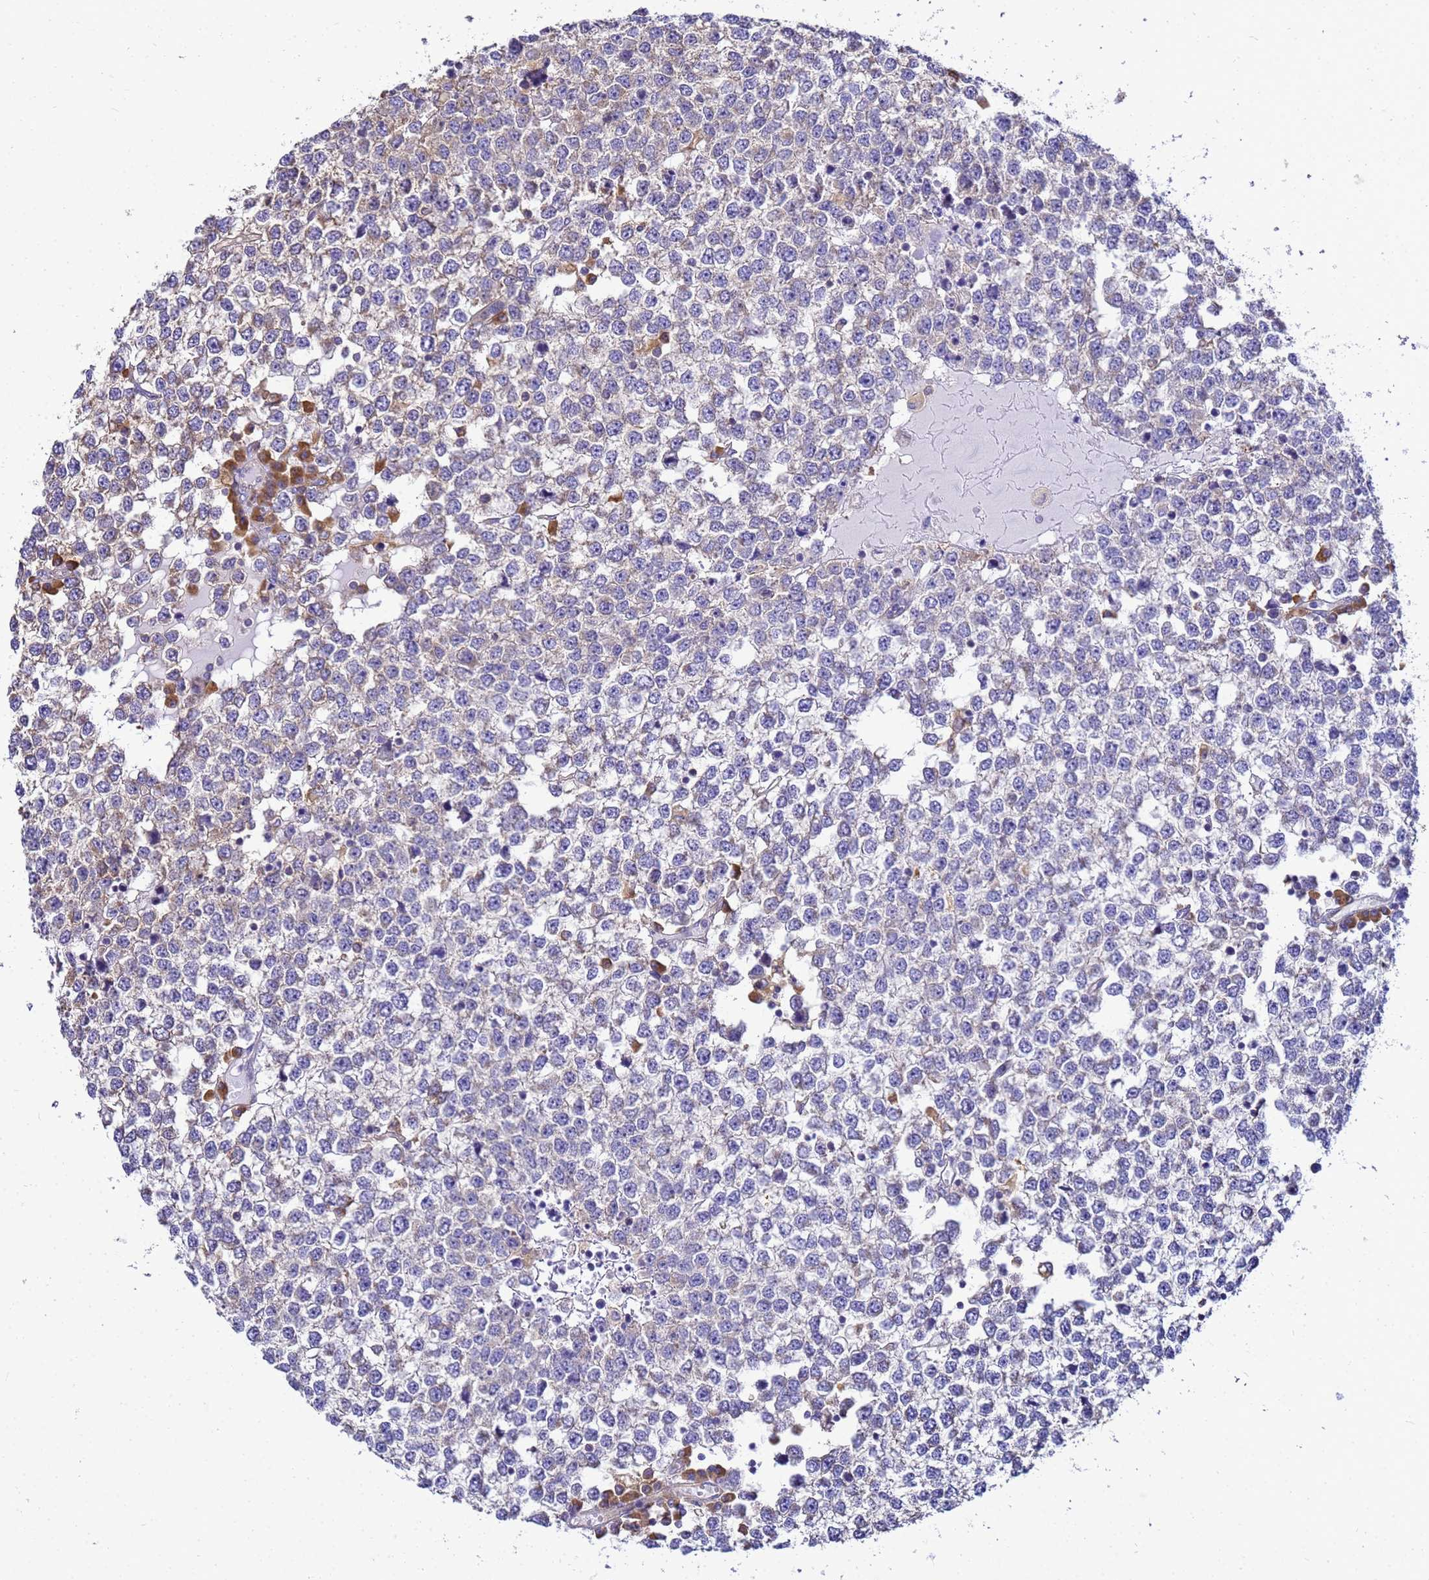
{"staining": {"intensity": "weak", "quantity": "<25%", "location": "cytoplasmic/membranous"}, "tissue": "testis cancer", "cell_type": "Tumor cells", "image_type": "cancer", "snomed": [{"axis": "morphology", "description": "Seminoma, NOS"}, {"axis": "topography", "description": "Testis"}], "caption": "High magnification brightfield microscopy of testis cancer stained with DAB (brown) and counterstained with hematoxylin (blue): tumor cells show no significant expression.", "gene": "NARS1", "patient": {"sex": "male", "age": 65}}